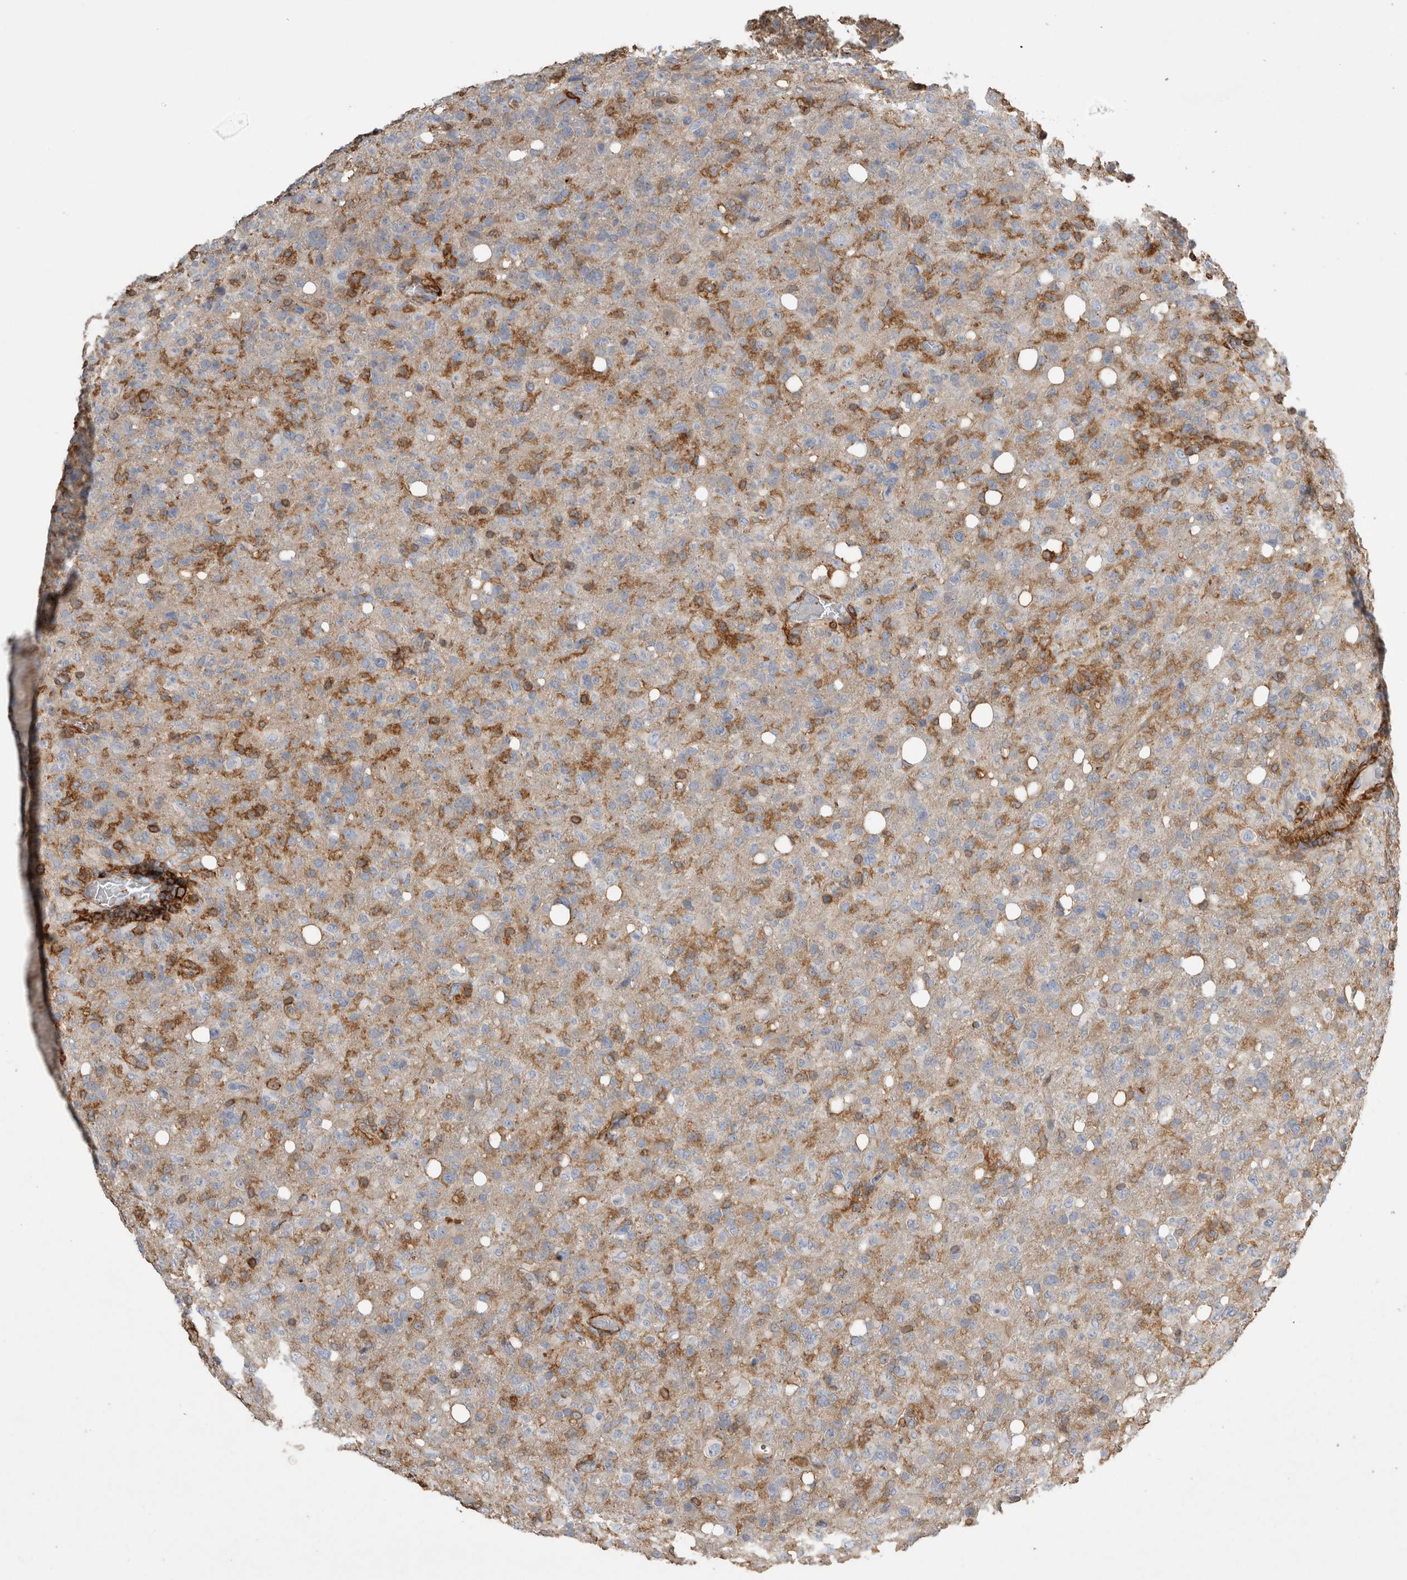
{"staining": {"intensity": "negative", "quantity": "none", "location": "none"}, "tissue": "glioma", "cell_type": "Tumor cells", "image_type": "cancer", "snomed": [{"axis": "morphology", "description": "Glioma, malignant, High grade"}, {"axis": "topography", "description": "Brain"}], "caption": "The micrograph shows no significant expression in tumor cells of high-grade glioma (malignant).", "gene": "GPER1", "patient": {"sex": "female", "age": 57}}